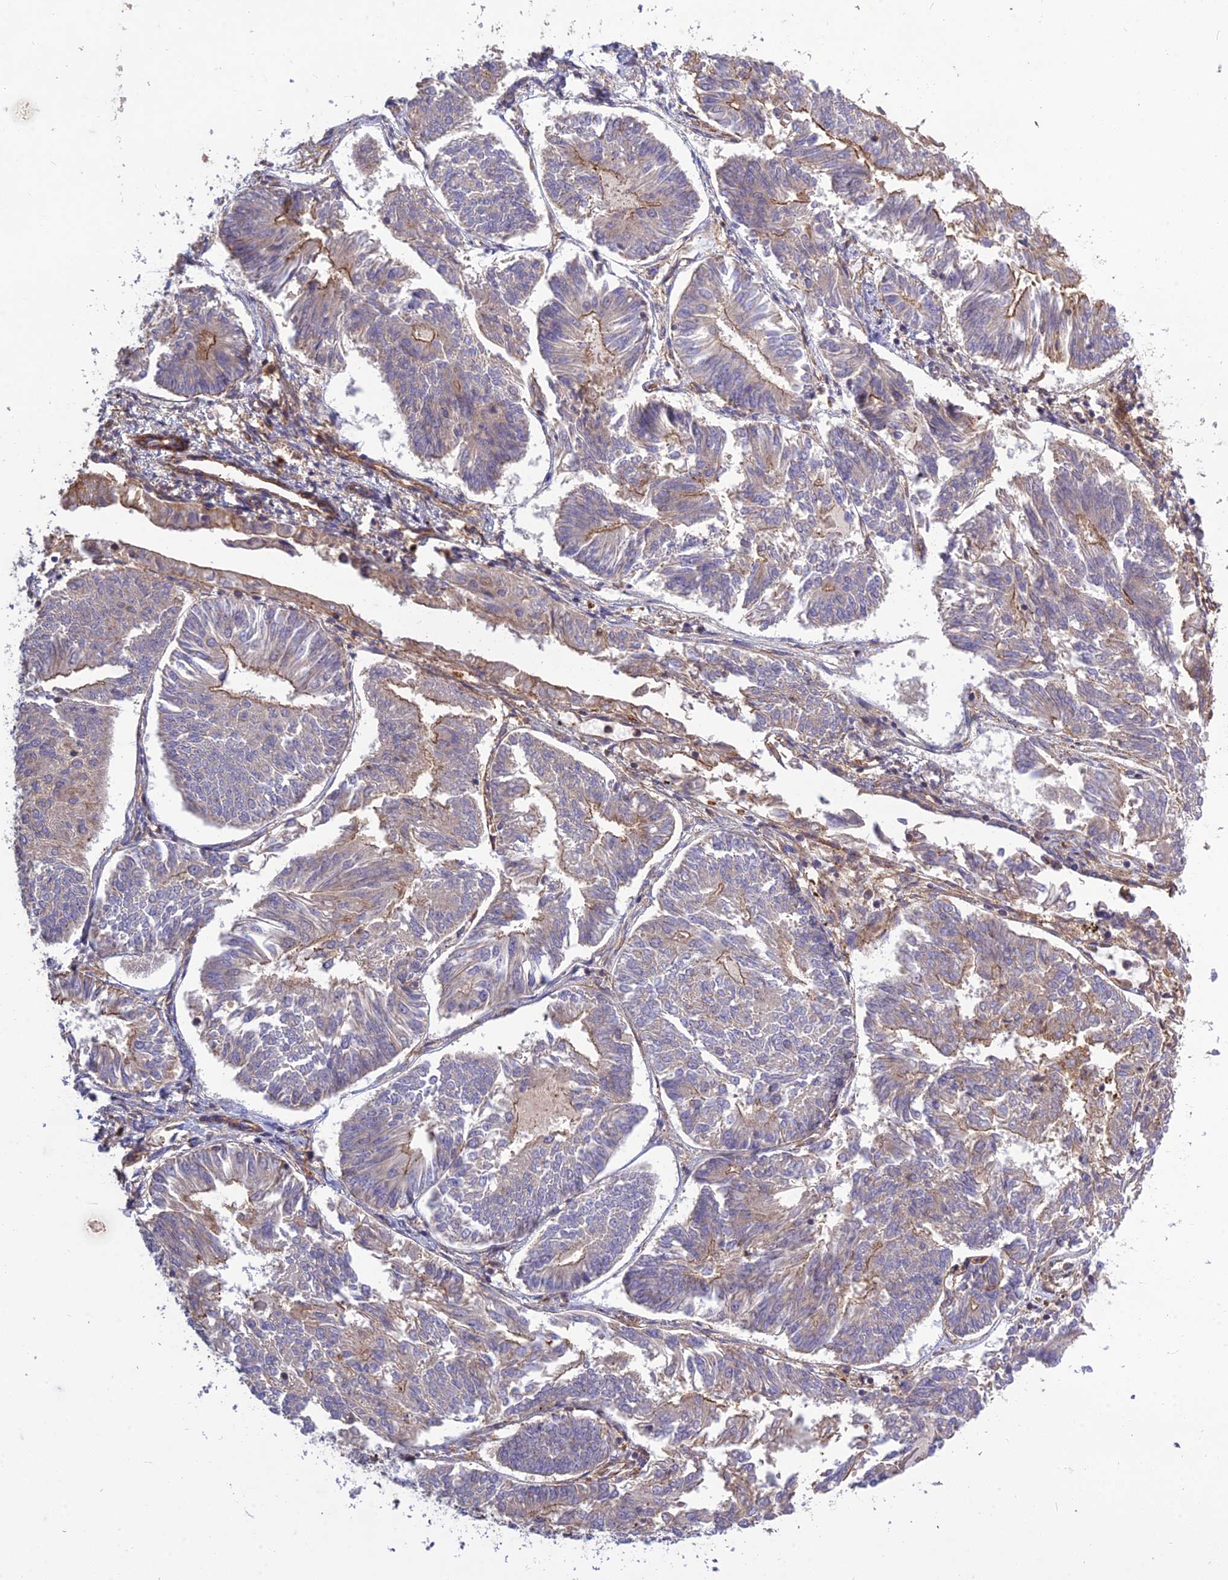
{"staining": {"intensity": "weak", "quantity": "25%-75%", "location": "cytoplasmic/membranous"}, "tissue": "endometrial cancer", "cell_type": "Tumor cells", "image_type": "cancer", "snomed": [{"axis": "morphology", "description": "Adenocarcinoma, NOS"}, {"axis": "topography", "description": "Endometrium"}], "caption": "Protein analysis of endometrial cancer tissue shows weak cytoplasmic/membranous expression in about 25%-75% of tumor cells. The staining was performed using DAB (3,3'-diaminobenzidine), with brown indicating positive protein expression. Nuclei are stained blue with hematoxylin.", "gene": "TMEM131L", "patient": {"sex": "female", "age": 58}}